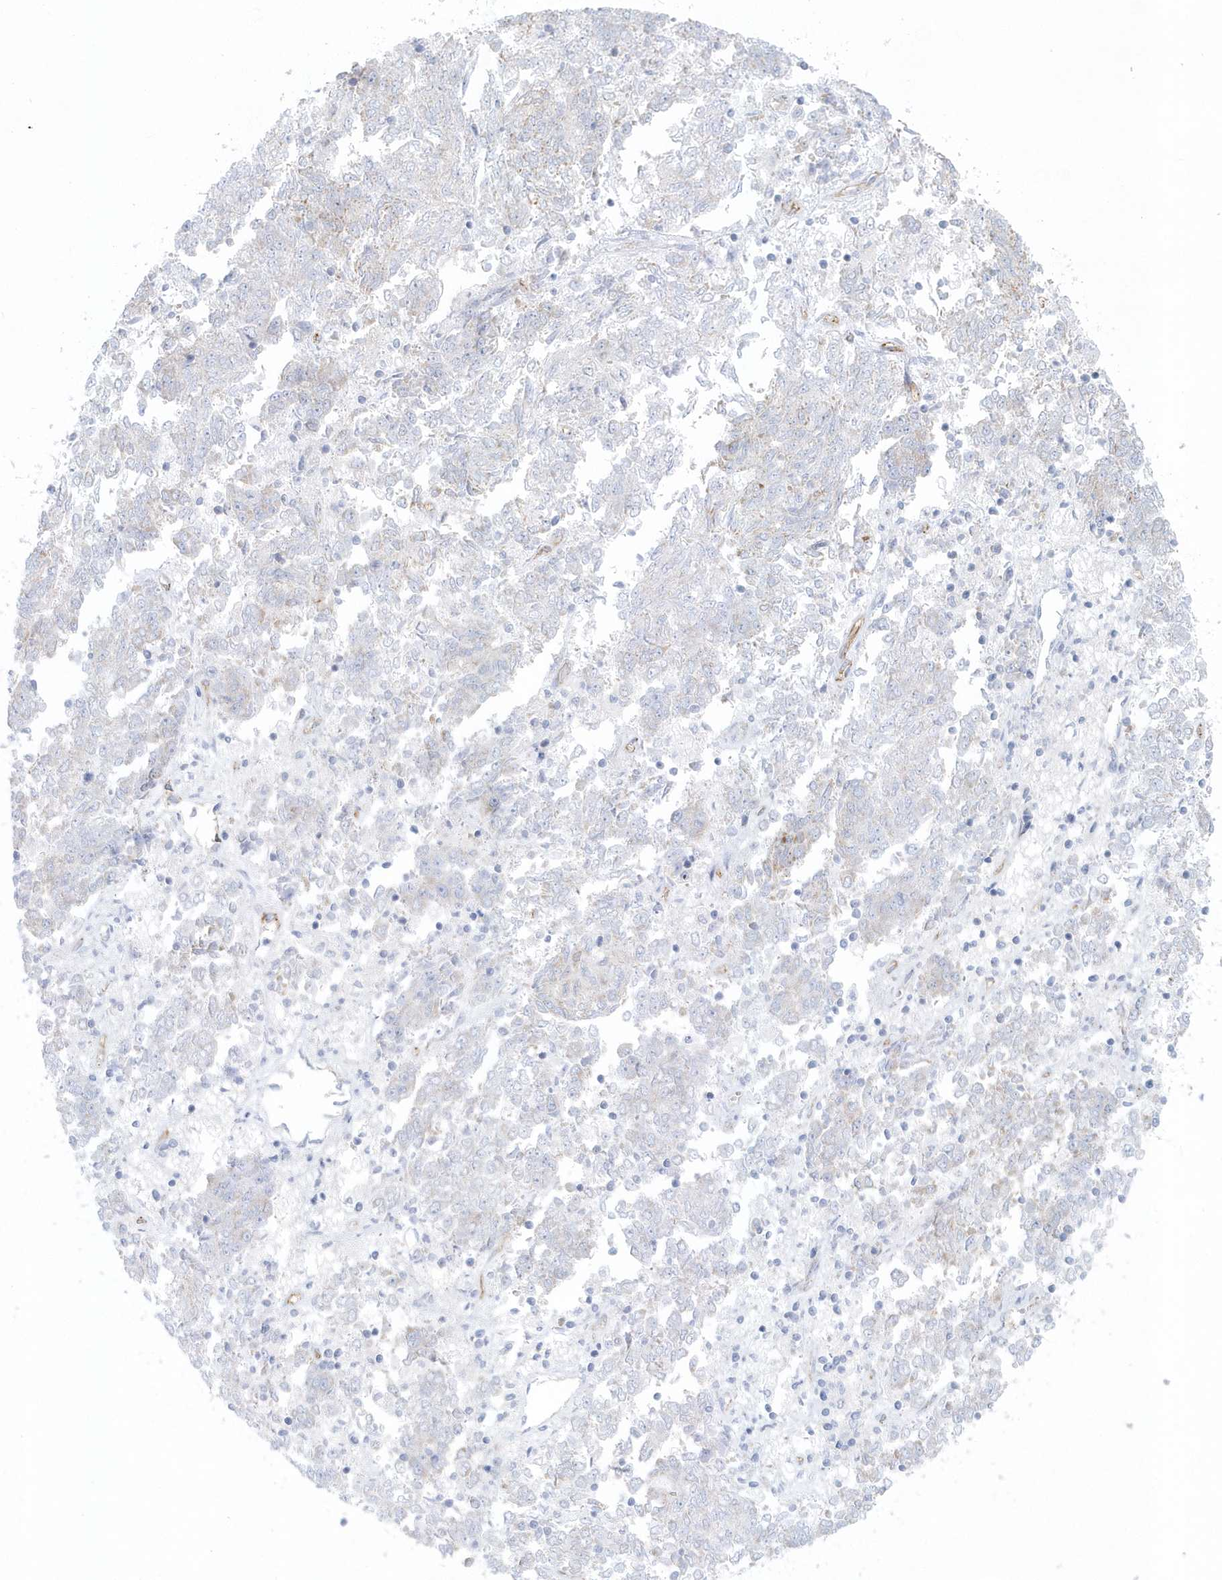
{"staining": {"intensity": "negative", "quantity": "none", "location": "none"}, "tissue": "endometrial cancer", "cell_type": "Tumor cells", "image_type": "cancer", "snomed": [{"axis": "morphology", "description": "Adenocarcinoma, NOS"}, {"axis": "topography", "description": "Endometrium"}], "caption": "Endometrial adenocarcinoma was stained to show a protein in brown. There is no significant positivity in tumor cells.", "gene": "GPR152", "patient": {"sex": "female", "age": 80}}